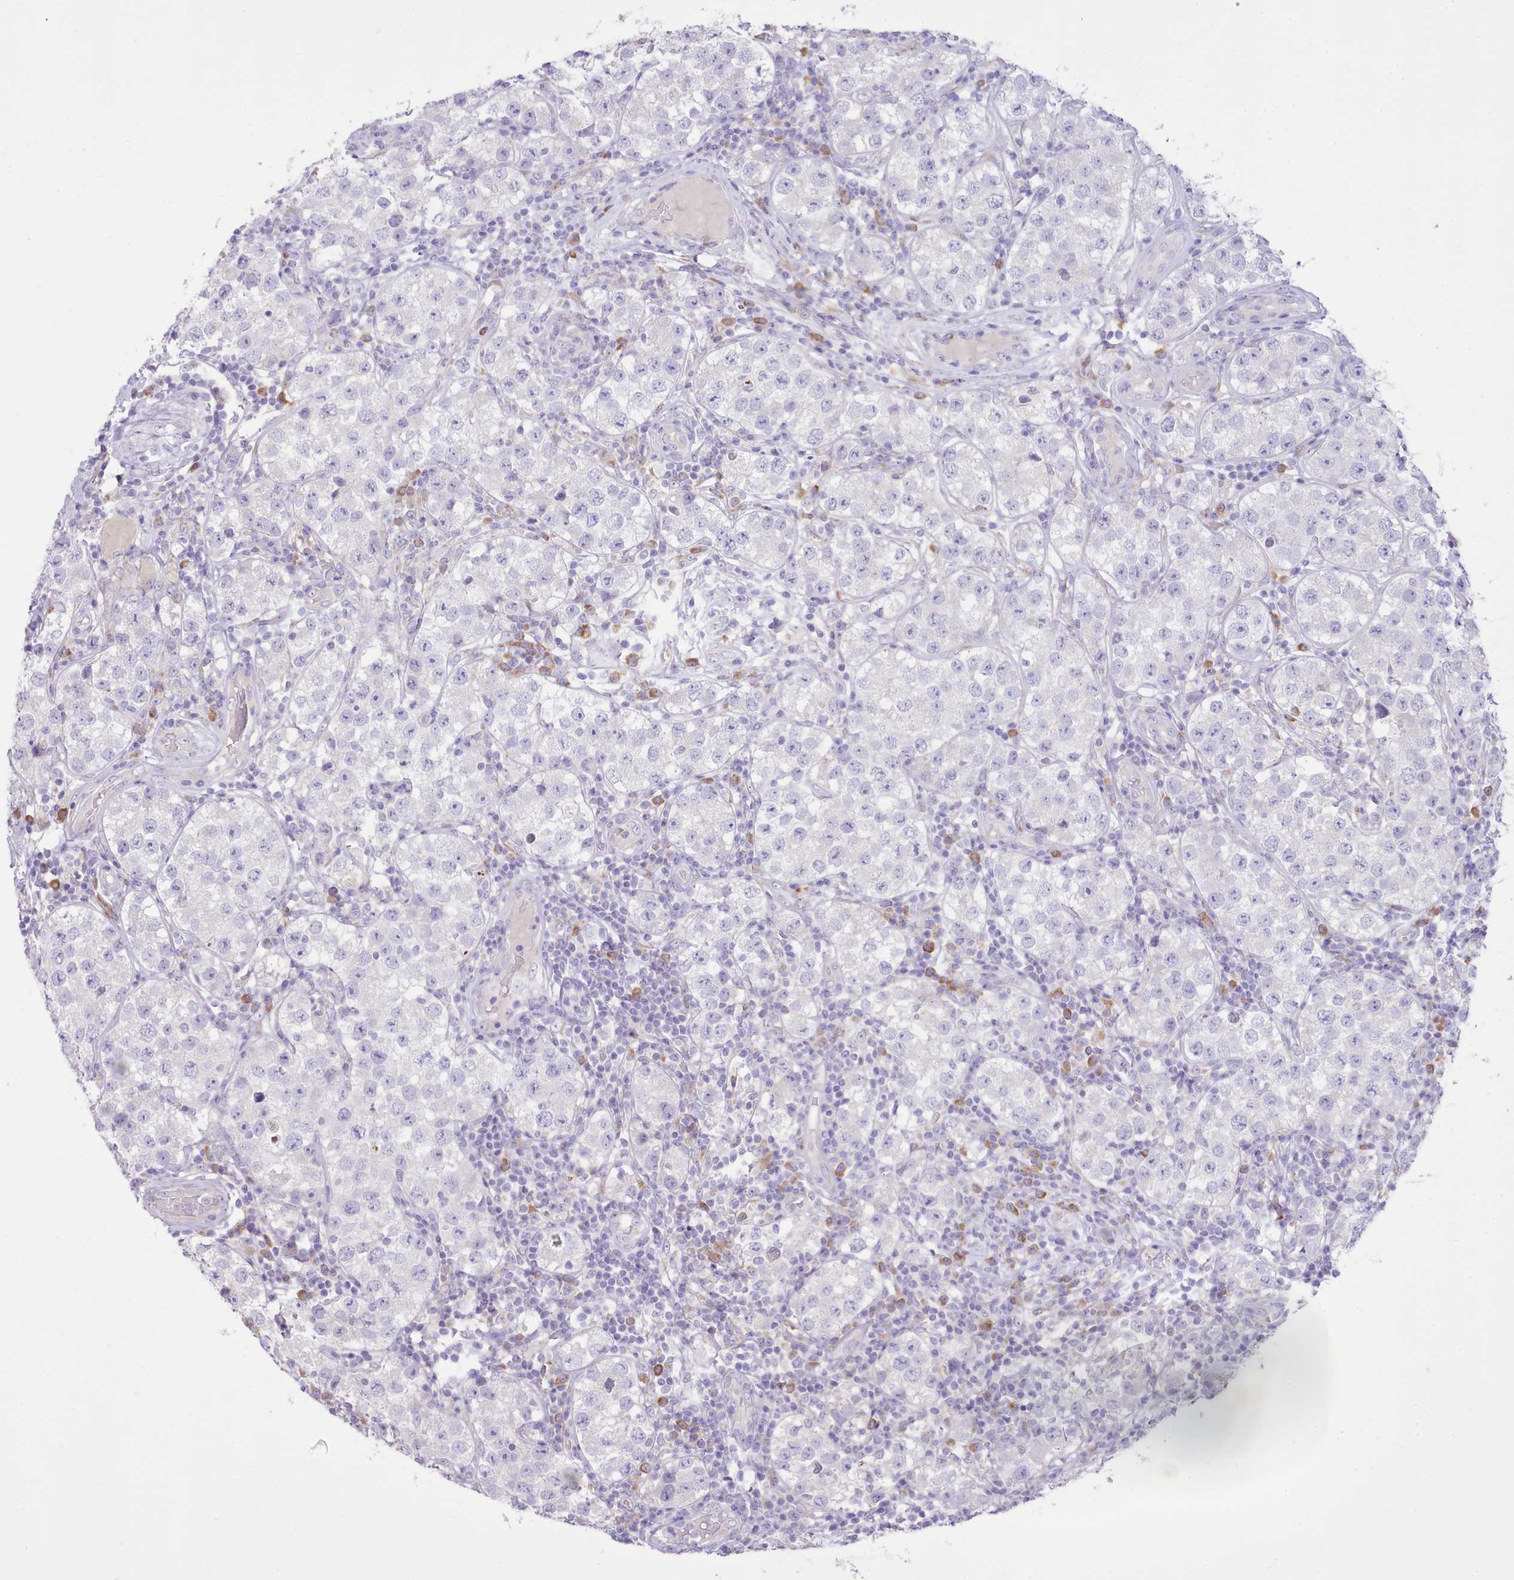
{"staining": {"intensity": "negative", "quantity": "none", "location": "none"}, "tissue": "testis cancer", "cell_type": "Tumor cells", "image_type": "cancer", "snomed": [{"axis": "morphology", "description": "Seminoma, NOS"}, {"axis": "topography", "description": "Testis"}], "caption": "Tumor cells are negative for protein expression in human testis cancer. (Immunohistochemistry (ihc), brightfield microscopy, high magnification).", "gene": "CCL1", "patient": {"sex": "male", "age": 34}}